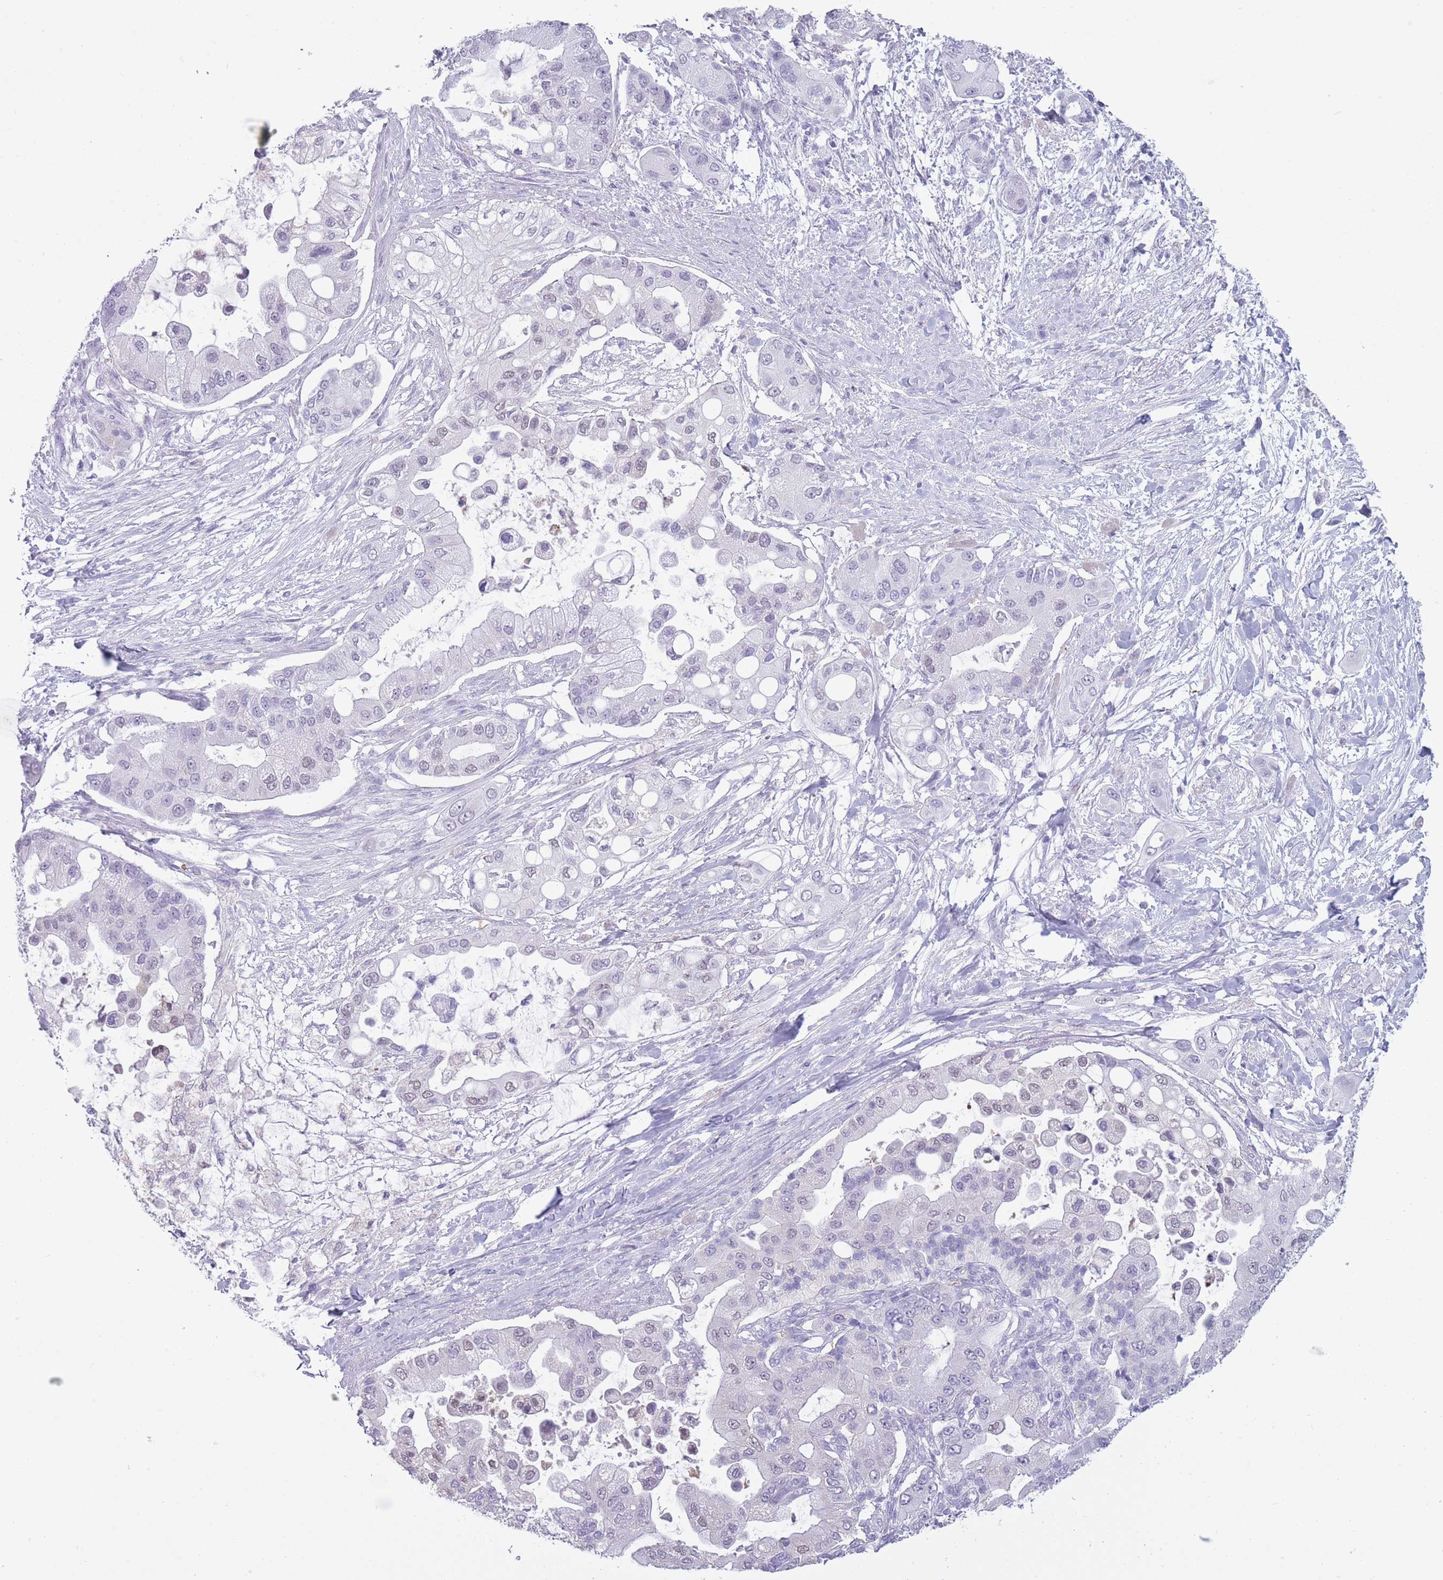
{"staining": {"intensity": "negative", "quantity": "none", "location": "none"}, "tissue": "pancreatic cancer", "cell_type": "Tumor cells", "image_type": "cancer", "snomed": [{"axis": "morphology", "description": "Adenocarcinoma, NOS"}, {"axis": "topography", "description": "Pancreas"}], "caption": "Immunohistochemical staining of pancreatic cancer (adenocarcinoma) displays no significant positivity in tumor cells.", "gene": "OR7C1", "patient": {"sex": "male", "age": 57}}